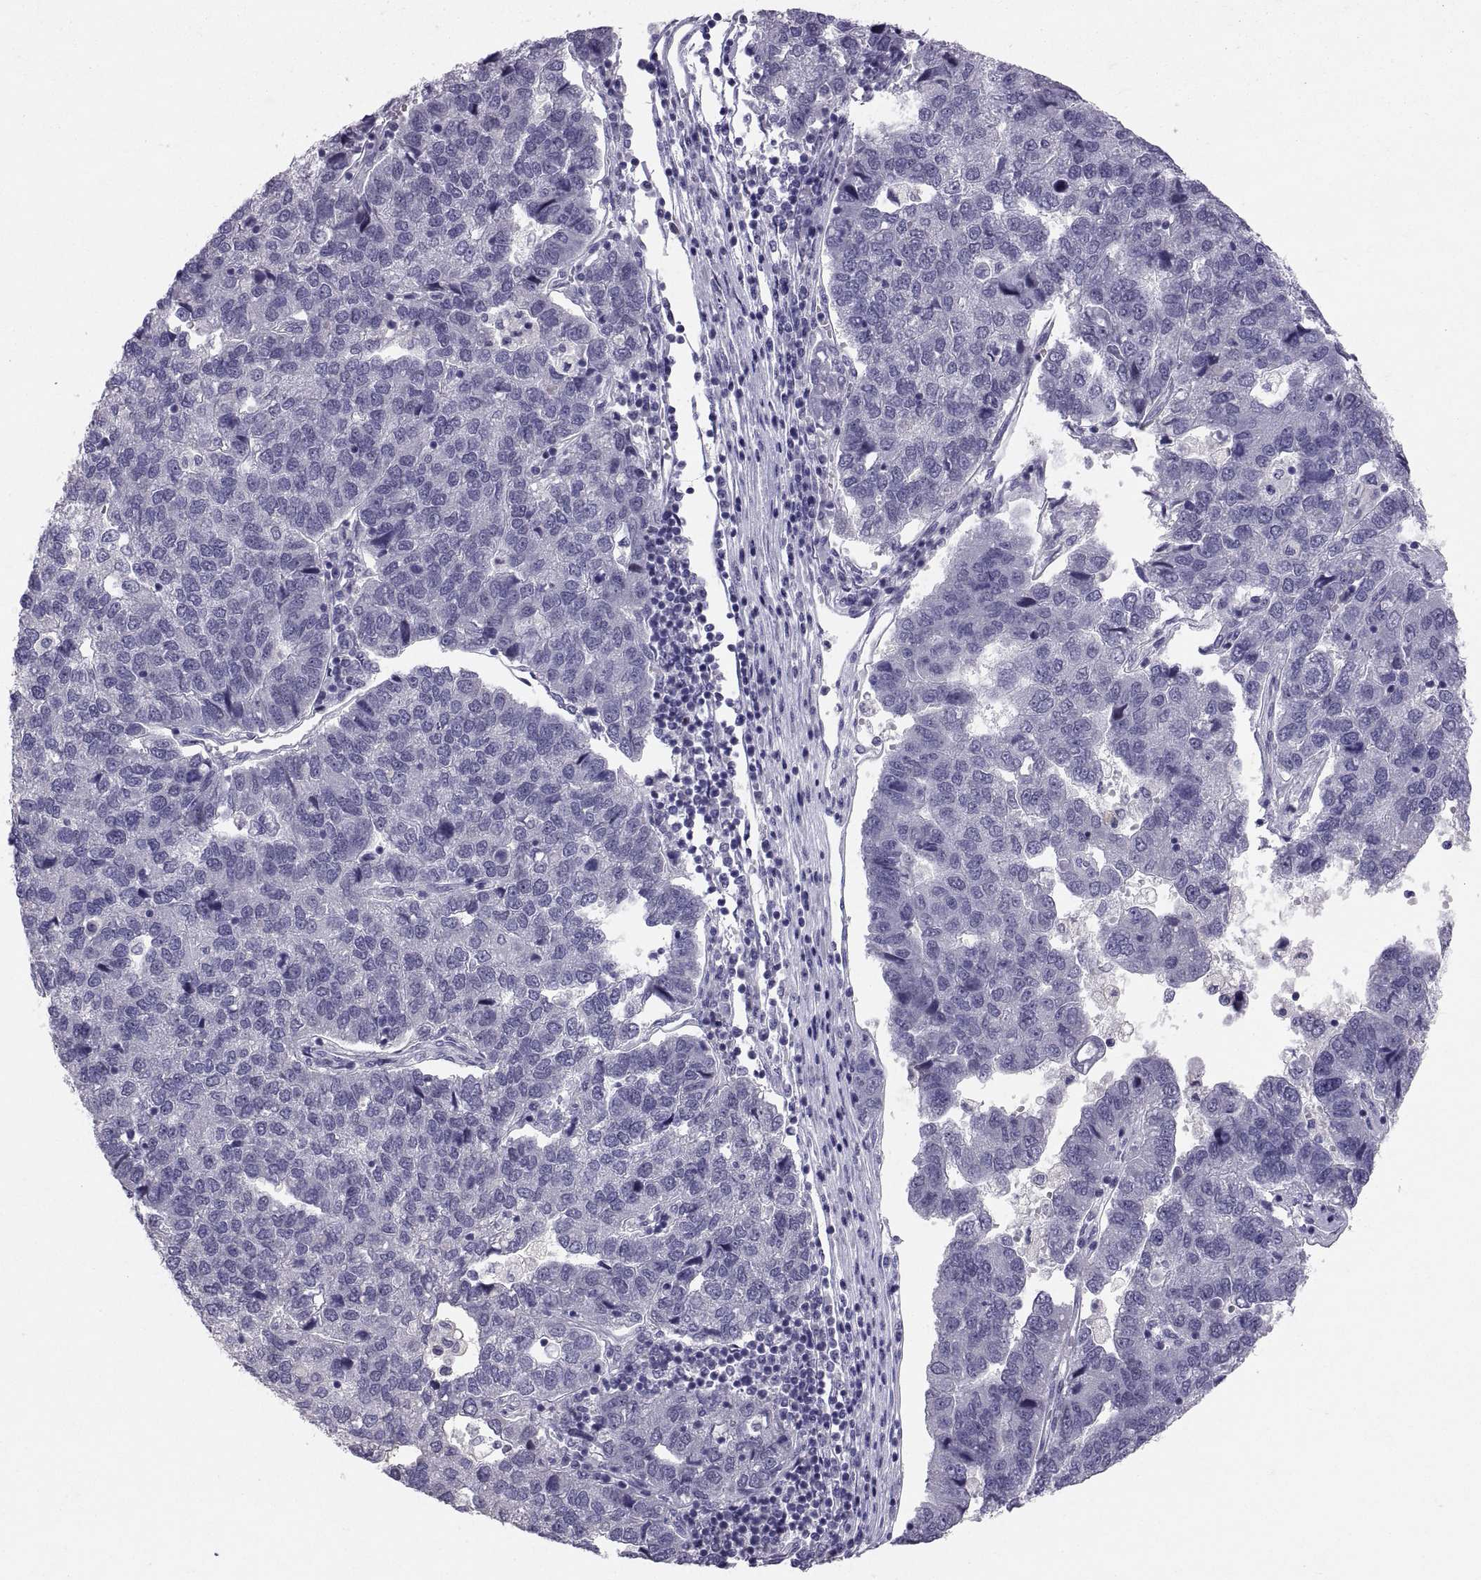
{"staining": {"intensity": "negative", "quantity": "none", "location": "none"}, "tissue": "pancreatic cancer", "cell_type": "Tumor cells", "image_type": "cancer", "snomed": [{"axis": "morphology", "description": "Adenocarcinoma, NOS"}, {"axis": "topography", "description": "Pancreas"}], "caption": "This is a photomicrograph of immunohistochemistry (IHC) staining of pancreatic cancer (adenocarcinoma), which shows no staining in tumor cells. Brightfield microscopy of IHC stained with DAB (3,3'-diaminobenzidine) (brown) and hematoxylin (blue), captured at high magnification.", "gene": "PTN", "patient": {"sex": "female", "age": 61}}